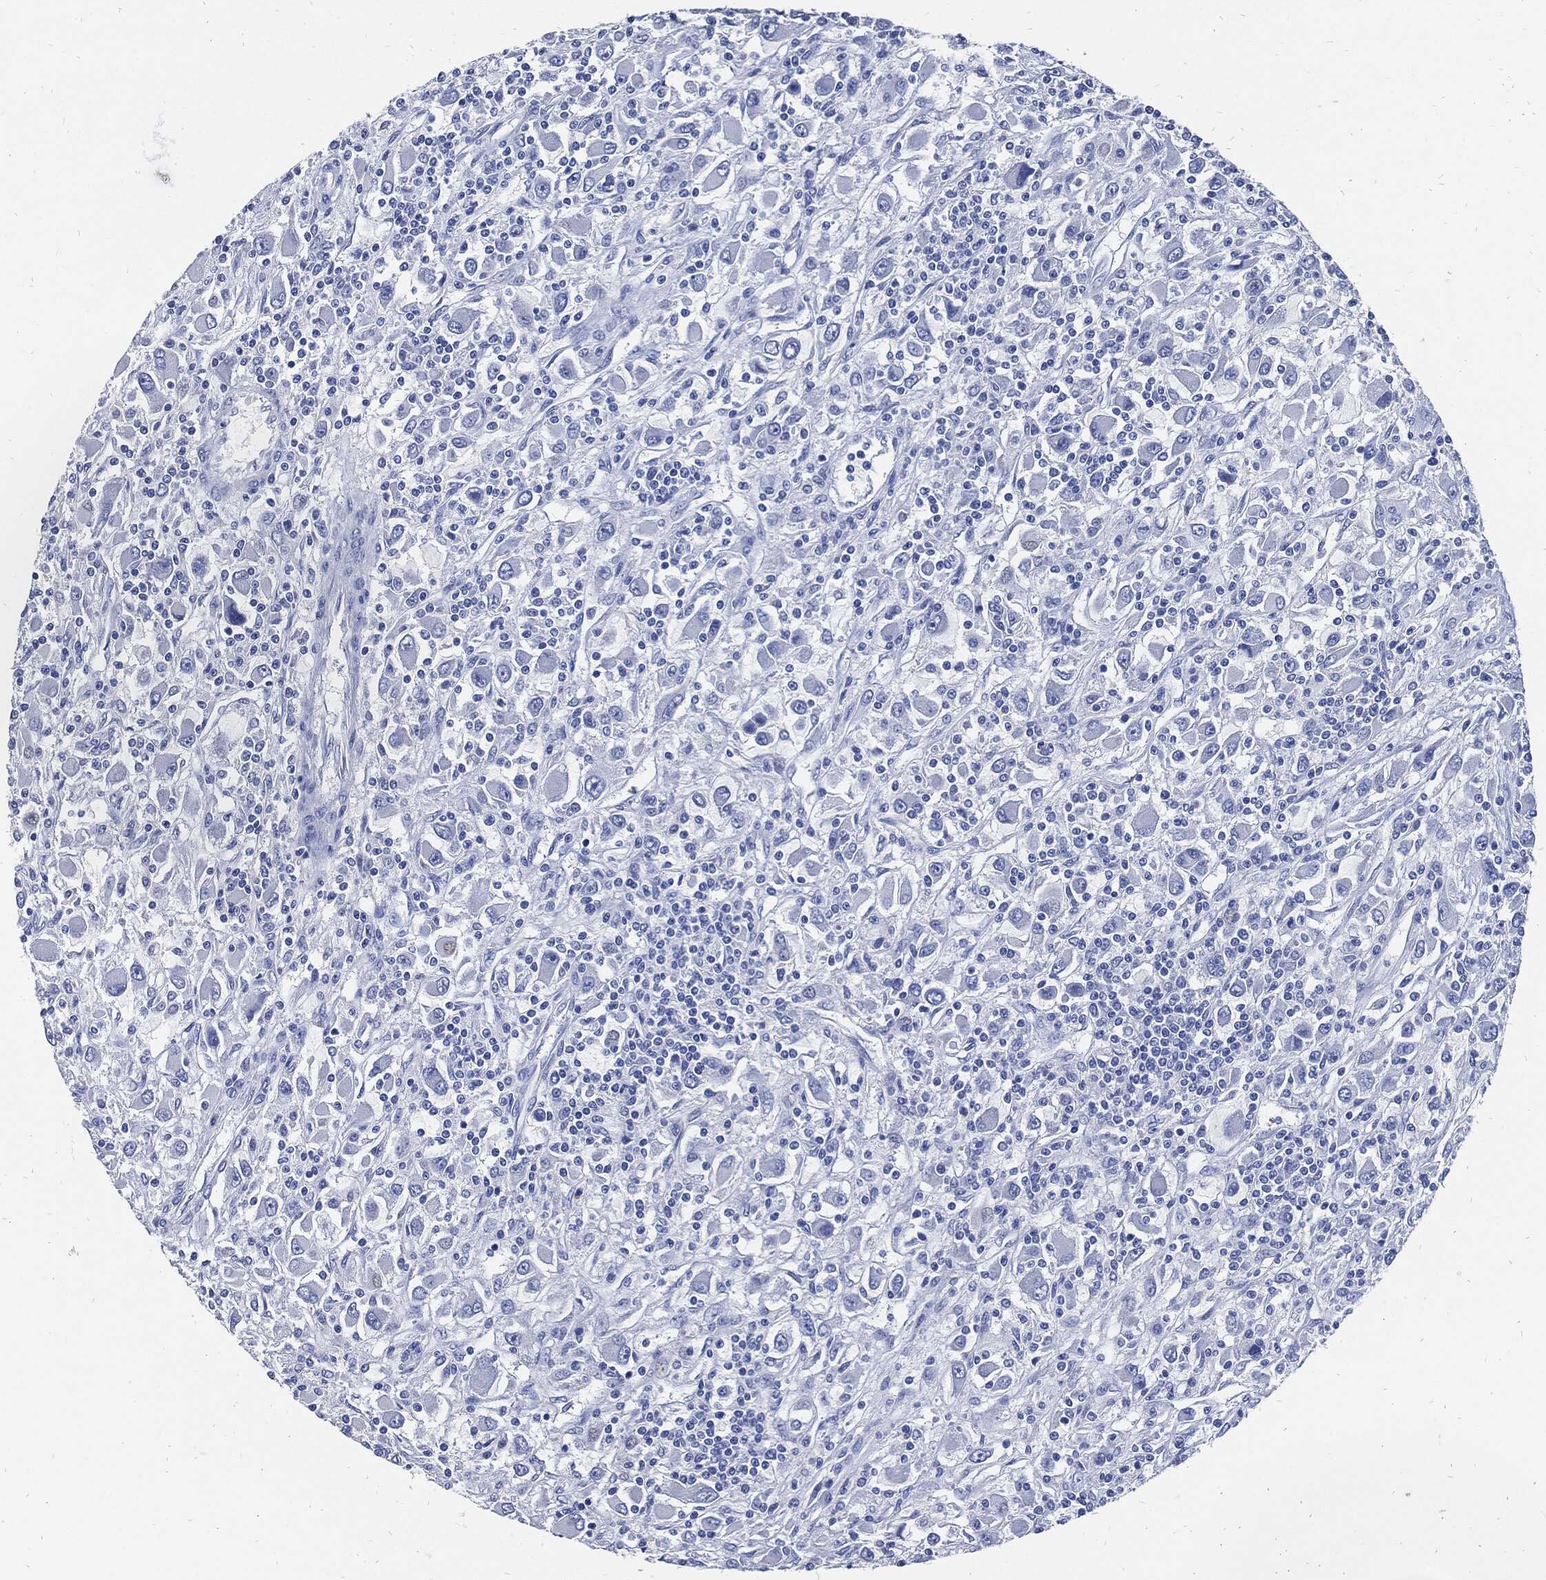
{"staining": {"intensity": "negative", "quantity": "none", "location": "none"}, "tissue": "renal cancer", "cell_type": "Tumor cells", "image_type": "cancer", "snomed": [{"axis": "morphology", "description": "Adenocarcinoma, NOS"}, {"axis": "topography", "description": "Kidney"}], "caption": "IHC histopathology image of human adenocarcinoma (renal) stained for a protein (brown), which displays no staining in tumor cells.", "gene": "FABP4", "patient": {"sex": "female", "age": 67}}